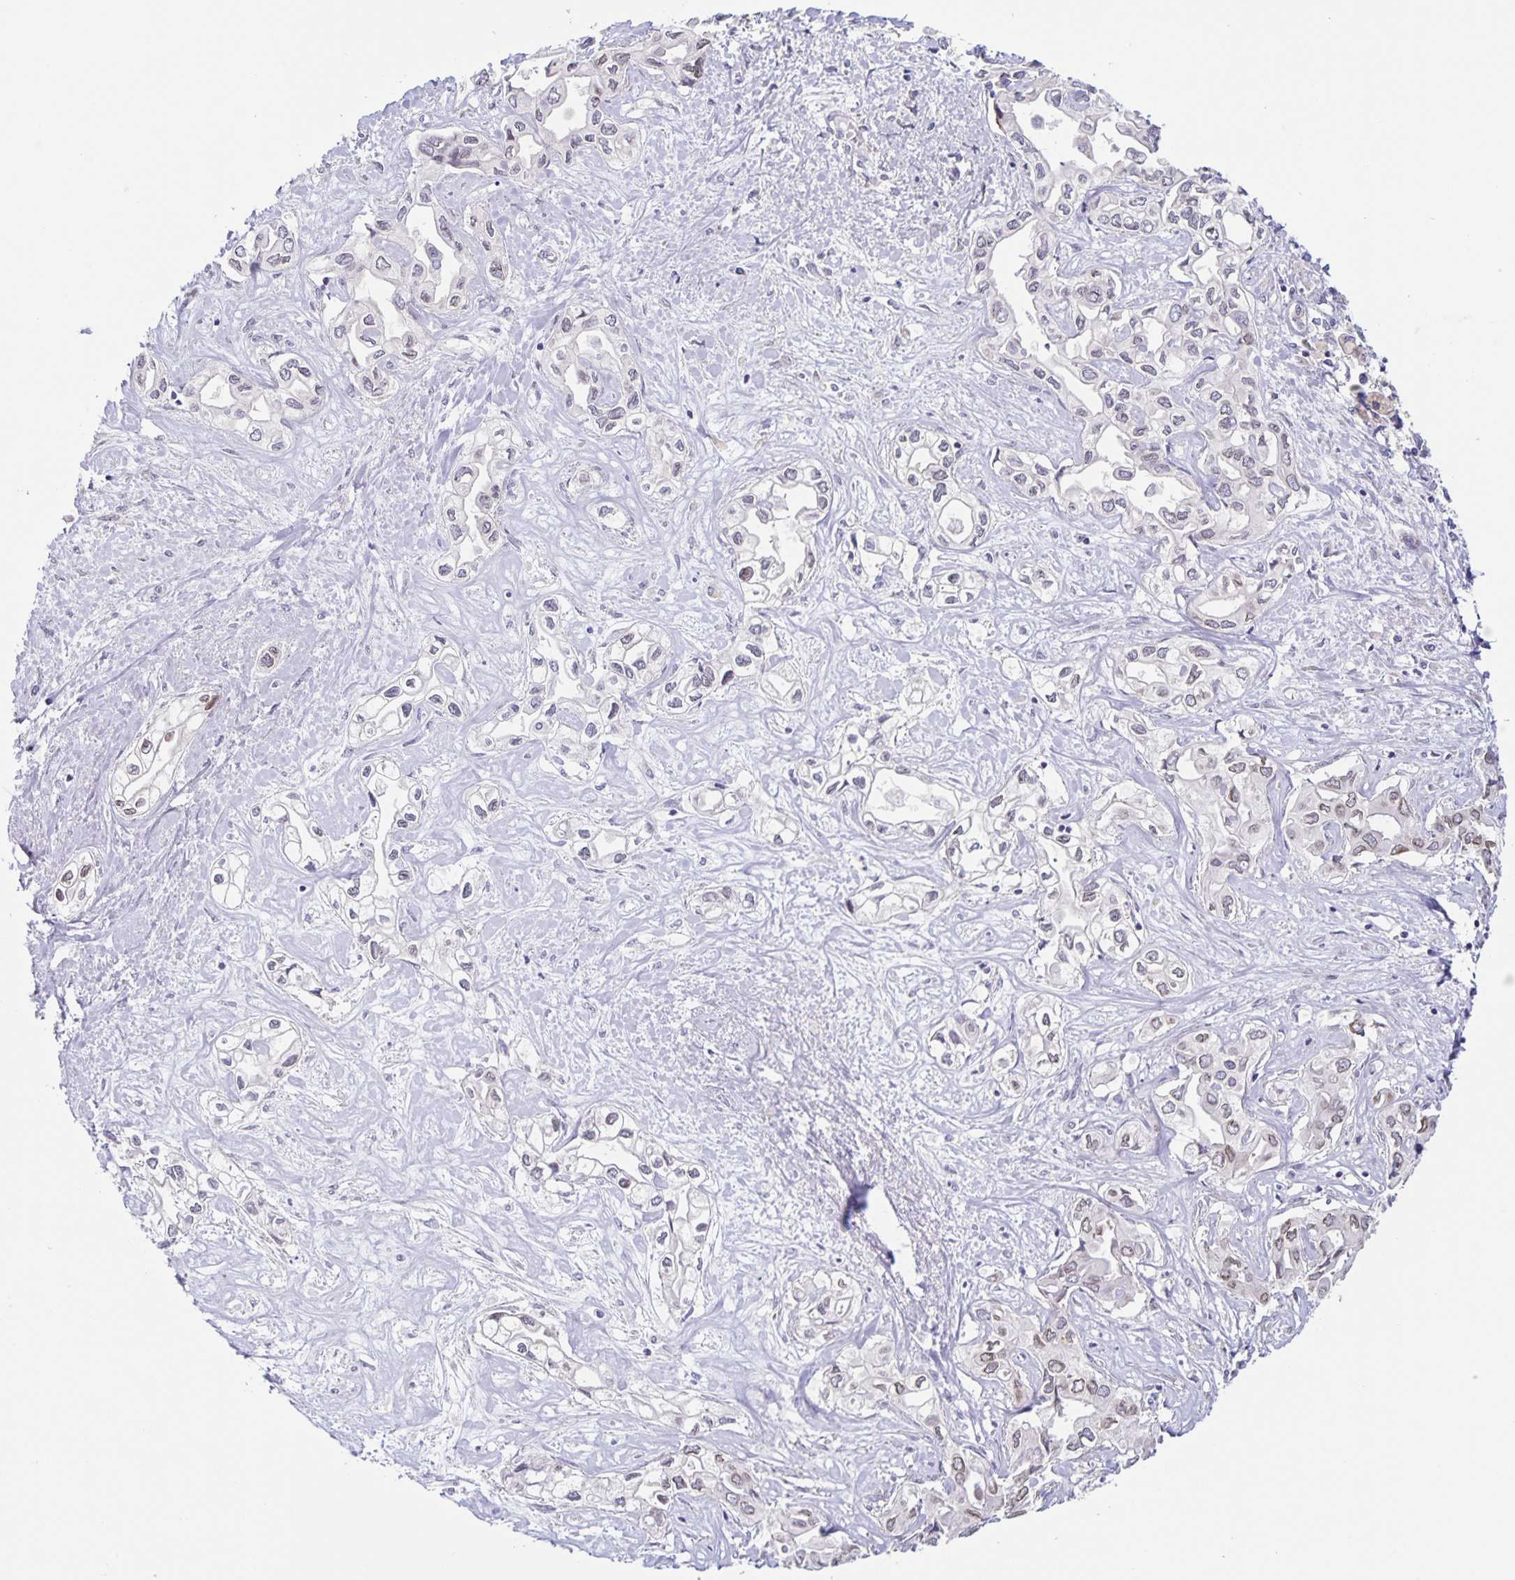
{"staining": {"intensity": "moderate", "quantity": "25%-75%", "location": "cytoplasmic/membranous,nuclear"}, "tissue": "liver cancer", "cell_type": "Tumor cells", "image_type": "cancer", "snomed": [{"axis": "morphology", "description": "Cholangiocarcinoma"}, {"axis": "topography", "description": "Liver"}], "caption": "This is an image of IHC staining of liver cholangiocarcinoma, which shows moderate expression in the cytoplasmic/membranous and nuclear of tumor cells.", "gene": "SYNE2", "patient": {"sex": "female", "age": 64}}